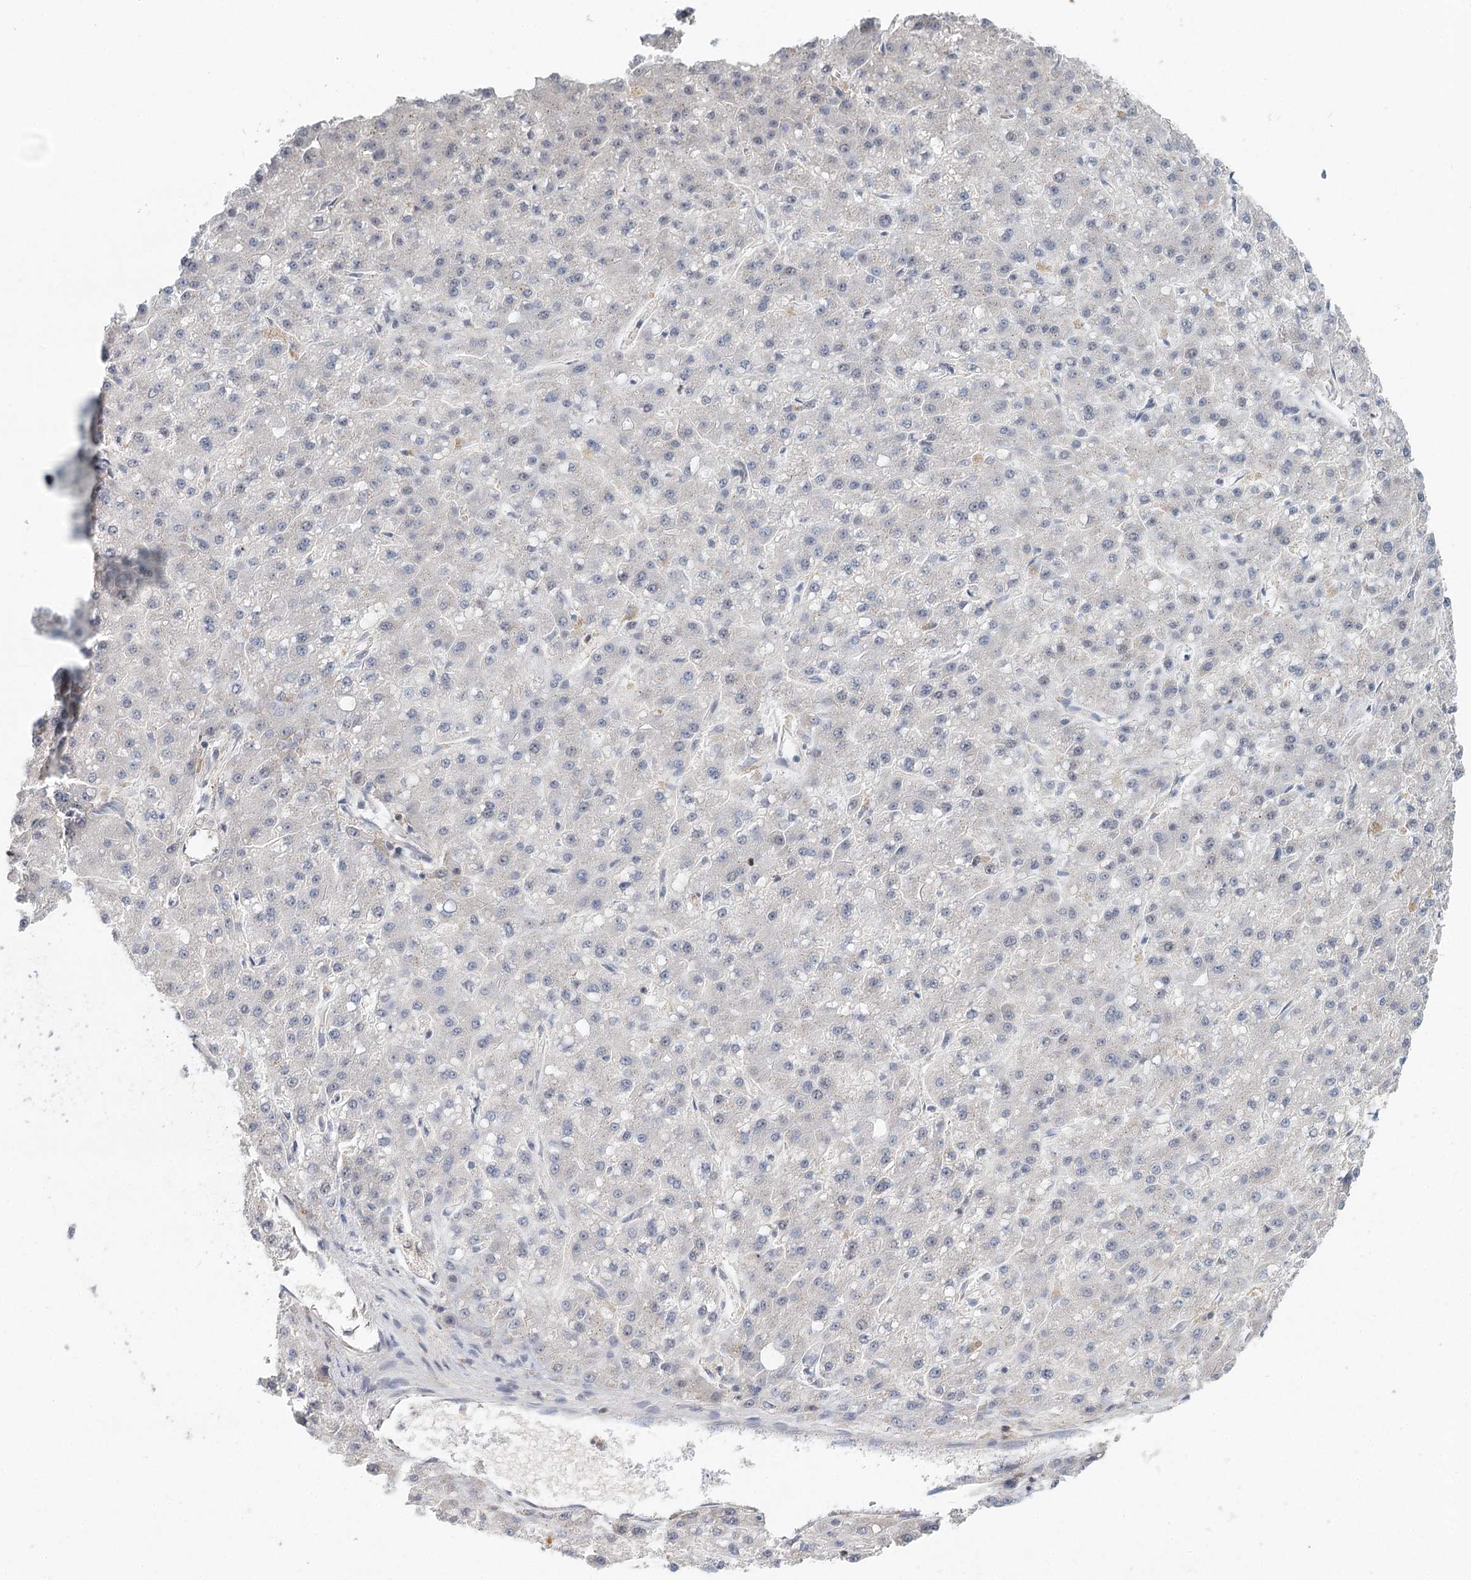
{"staining": {"intensity": "negative", "quantity": "none", "location": "none"}, "tissue": "liver cancer", "cell_type": "Tumor cells", "image_type": "cancer", "snomed": [{"axis": "morphology", "description": "Carcinoma, Hepatocellular, NOS"}, {"axis": "topography", "description": "Liver"}], "caption": "Liver cancer stained for a protein using IHC displays no staining tumor cells.", "gene": "CDC42SE2", "patient": {"sex": "male", "age": 67}}